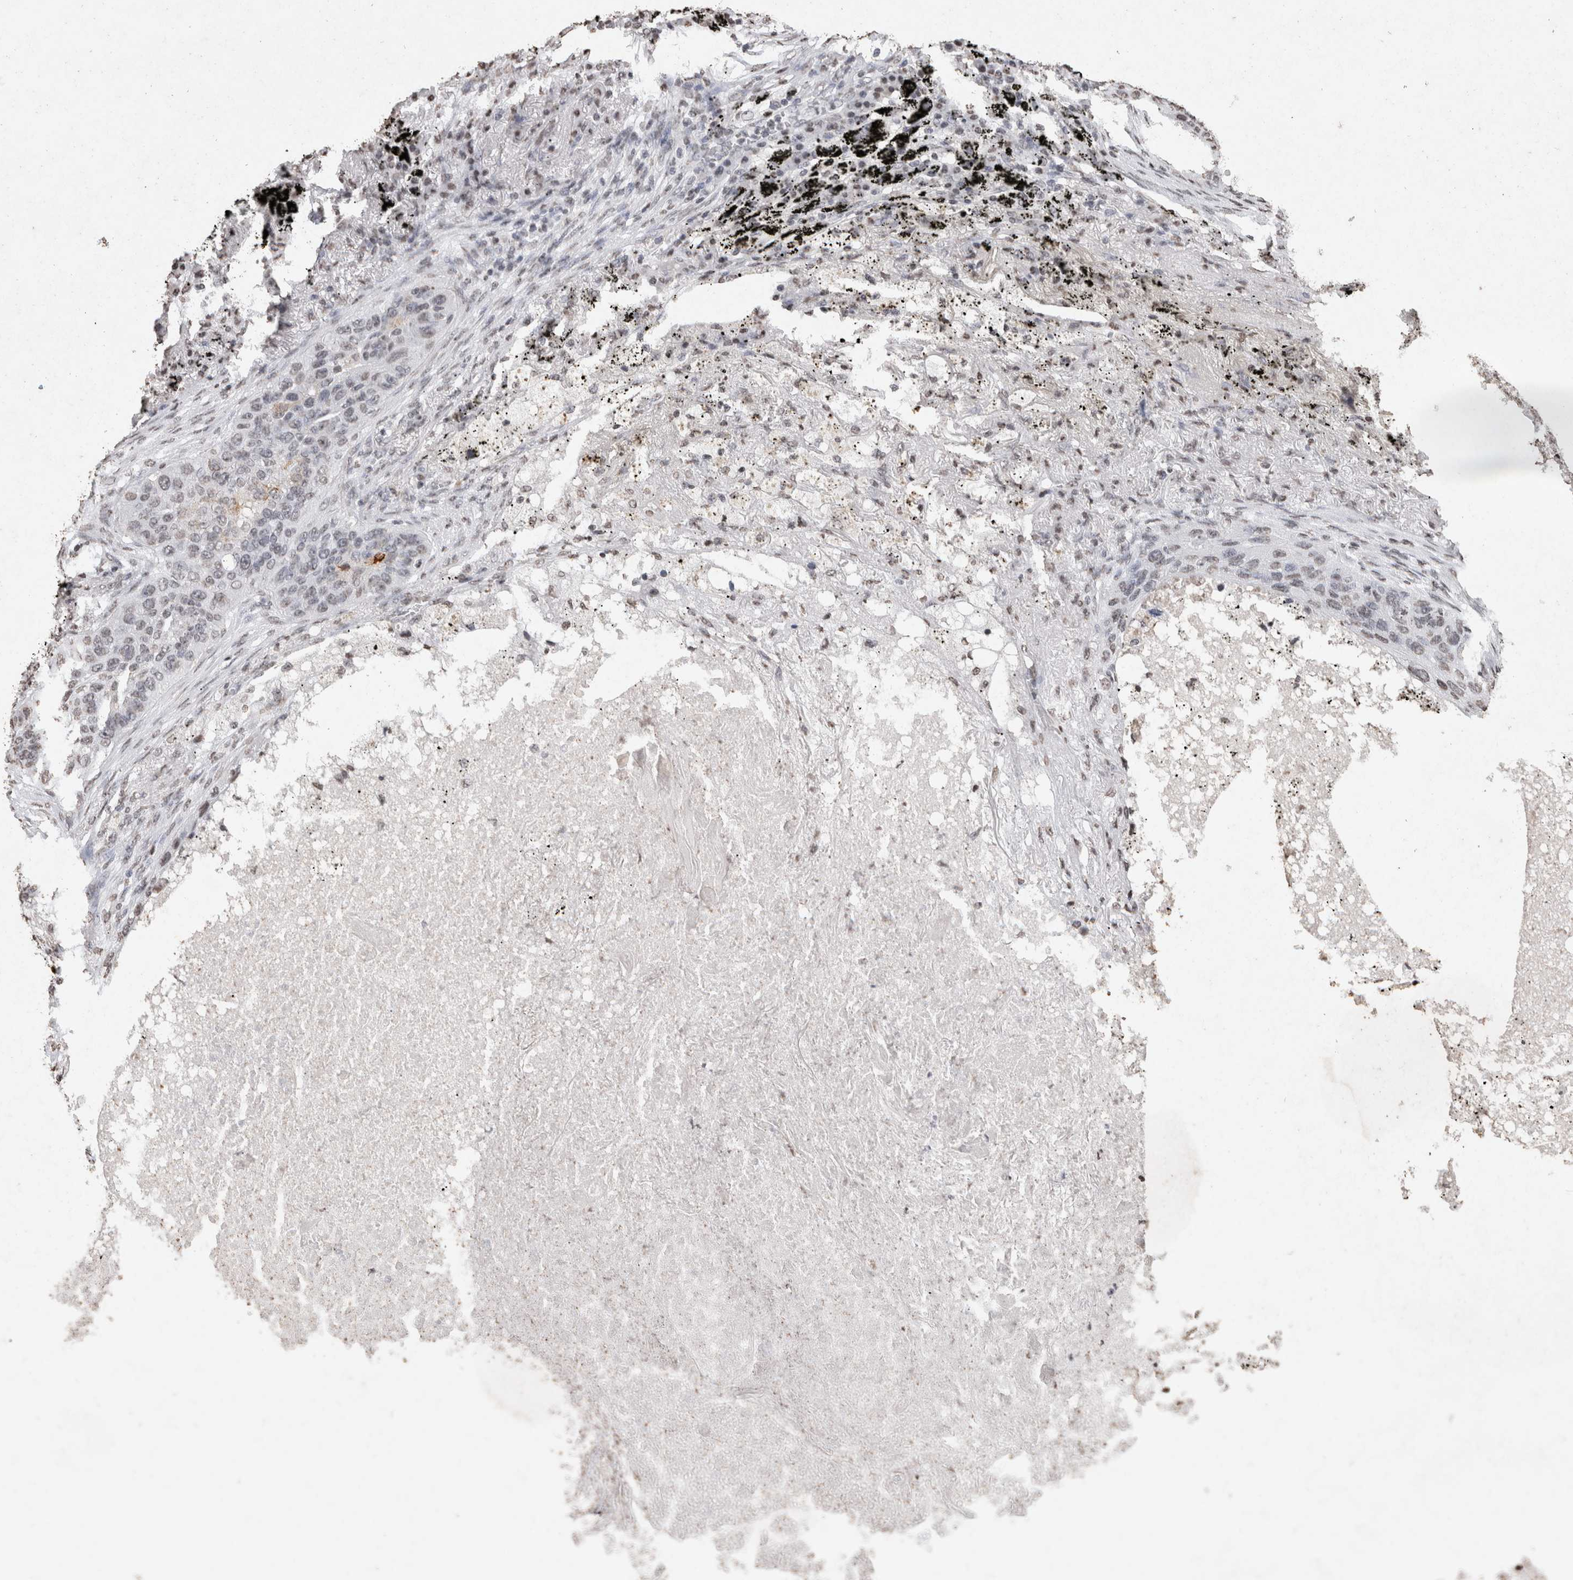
{"staining": {"intensity": "weak", "quantity": "25%-75%", "location": "nuclear"}, "tissue": "lung cancer", "cell_type": "Tumor cells", "image_type": "cancer", "snomed": [{"axis": "morphology", "description": "Squamous cell carcinoma, NOS"}, {"axis": "topography", "description": "Lung"}], "caption": "Immunohistochemical staining of human lung cancer (squamous cell carcinoma) demonstrates weak nuclear protein positivity in about 25%-75% of tumor cells. (DAB (3,3'-diaminobenzidine) = brown stain, brightfield microscopy at high magnification).", "gene": "CNTN1", "patient": {"sex": "female", "age": 63}}